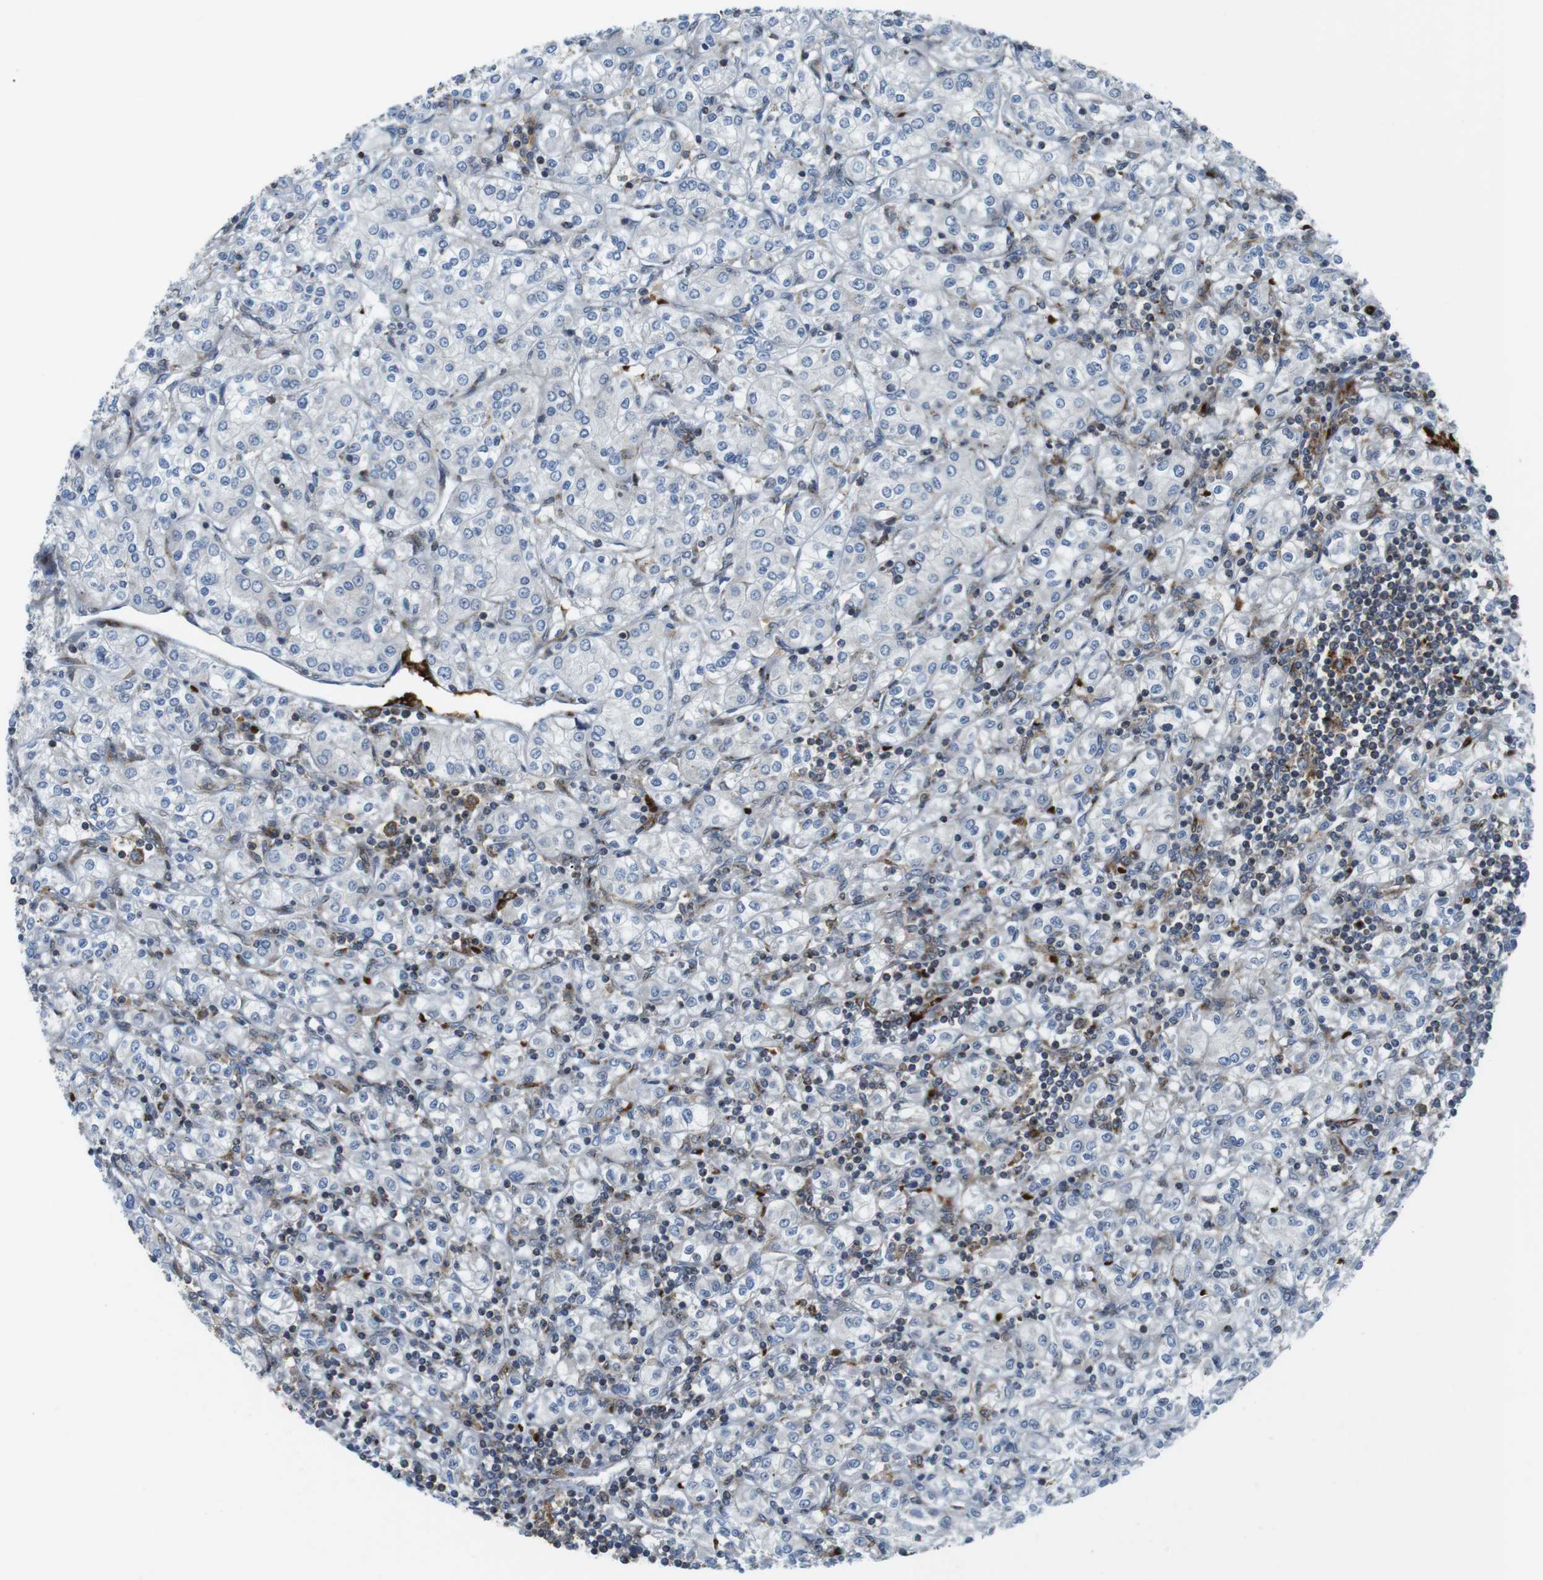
{"staining": {"intensity": "negative", "quantity": "none", "location": "none"}, "tissue": "renal cancer", "cell_type": "Tumor cells", "image_type": "cancer", "snomed": [{"axis": "morphology", "description": "Adenocarcinoma, NOS"}, {"axis": "topography", "description": "Kidney"}], "caption": "High magnification brightfield microscopy of adenocarcinoma (renal) stained with DAB (brown) and counterstained with hematoxylin (blue): tumor cells show no significant staining.", "gene": "CUL7", "patient": {"sex": "male", "age": 77}}